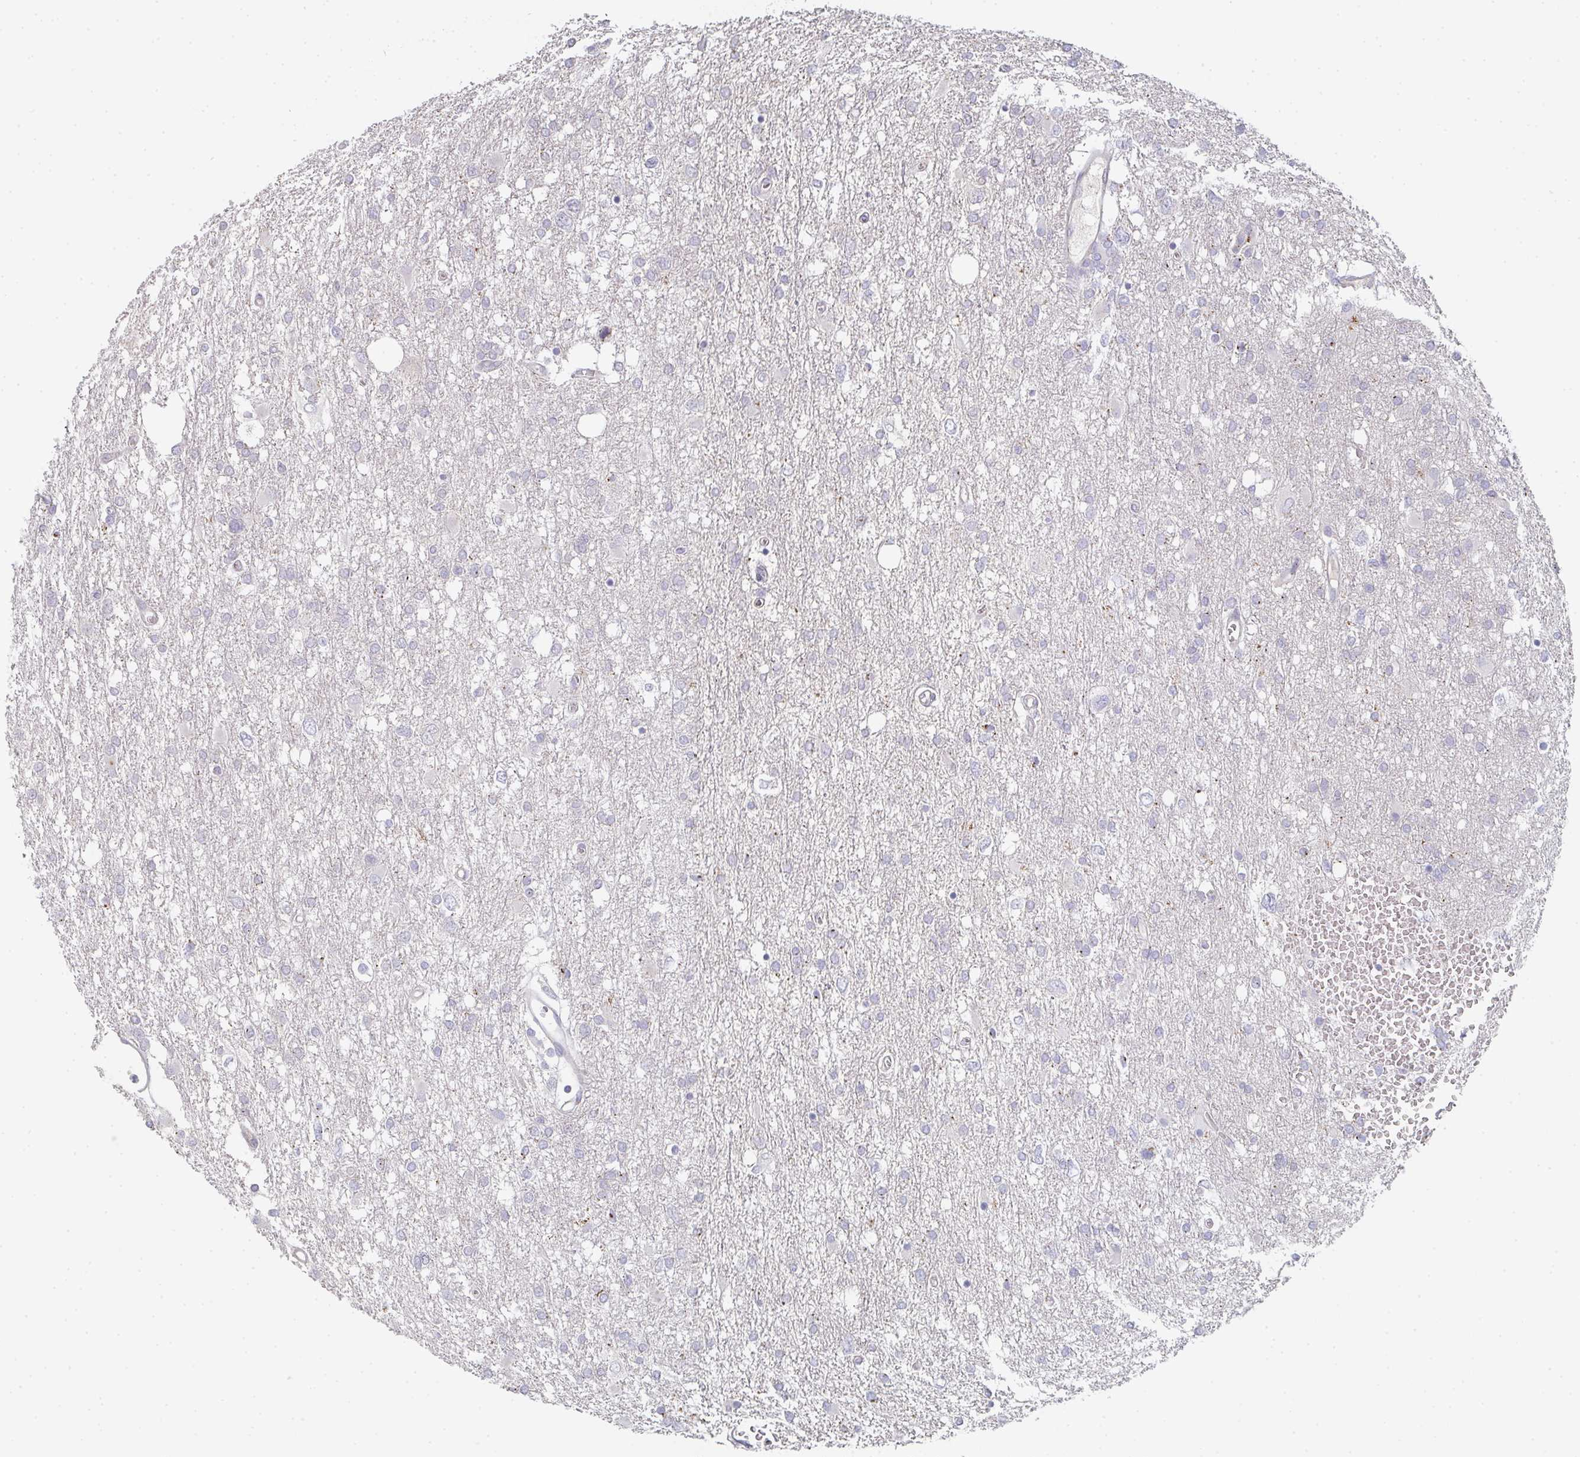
{"staining": {"intensity": "negative", "quantity": "none", "location": "none"}, "tissue": "glioma", "cell_type": "Tumor cells", "image_type": "cancer", "snomed": [{"axis": "morphology", "description": "Glioma, malignant, High grade"}, {"axis": "topography", "description": "Brain"}], "caption": "There is no significant positivity in tumor cells of glioma.", "gene": "CHMP5", "patient": {"sex": "male", "age": 61}}